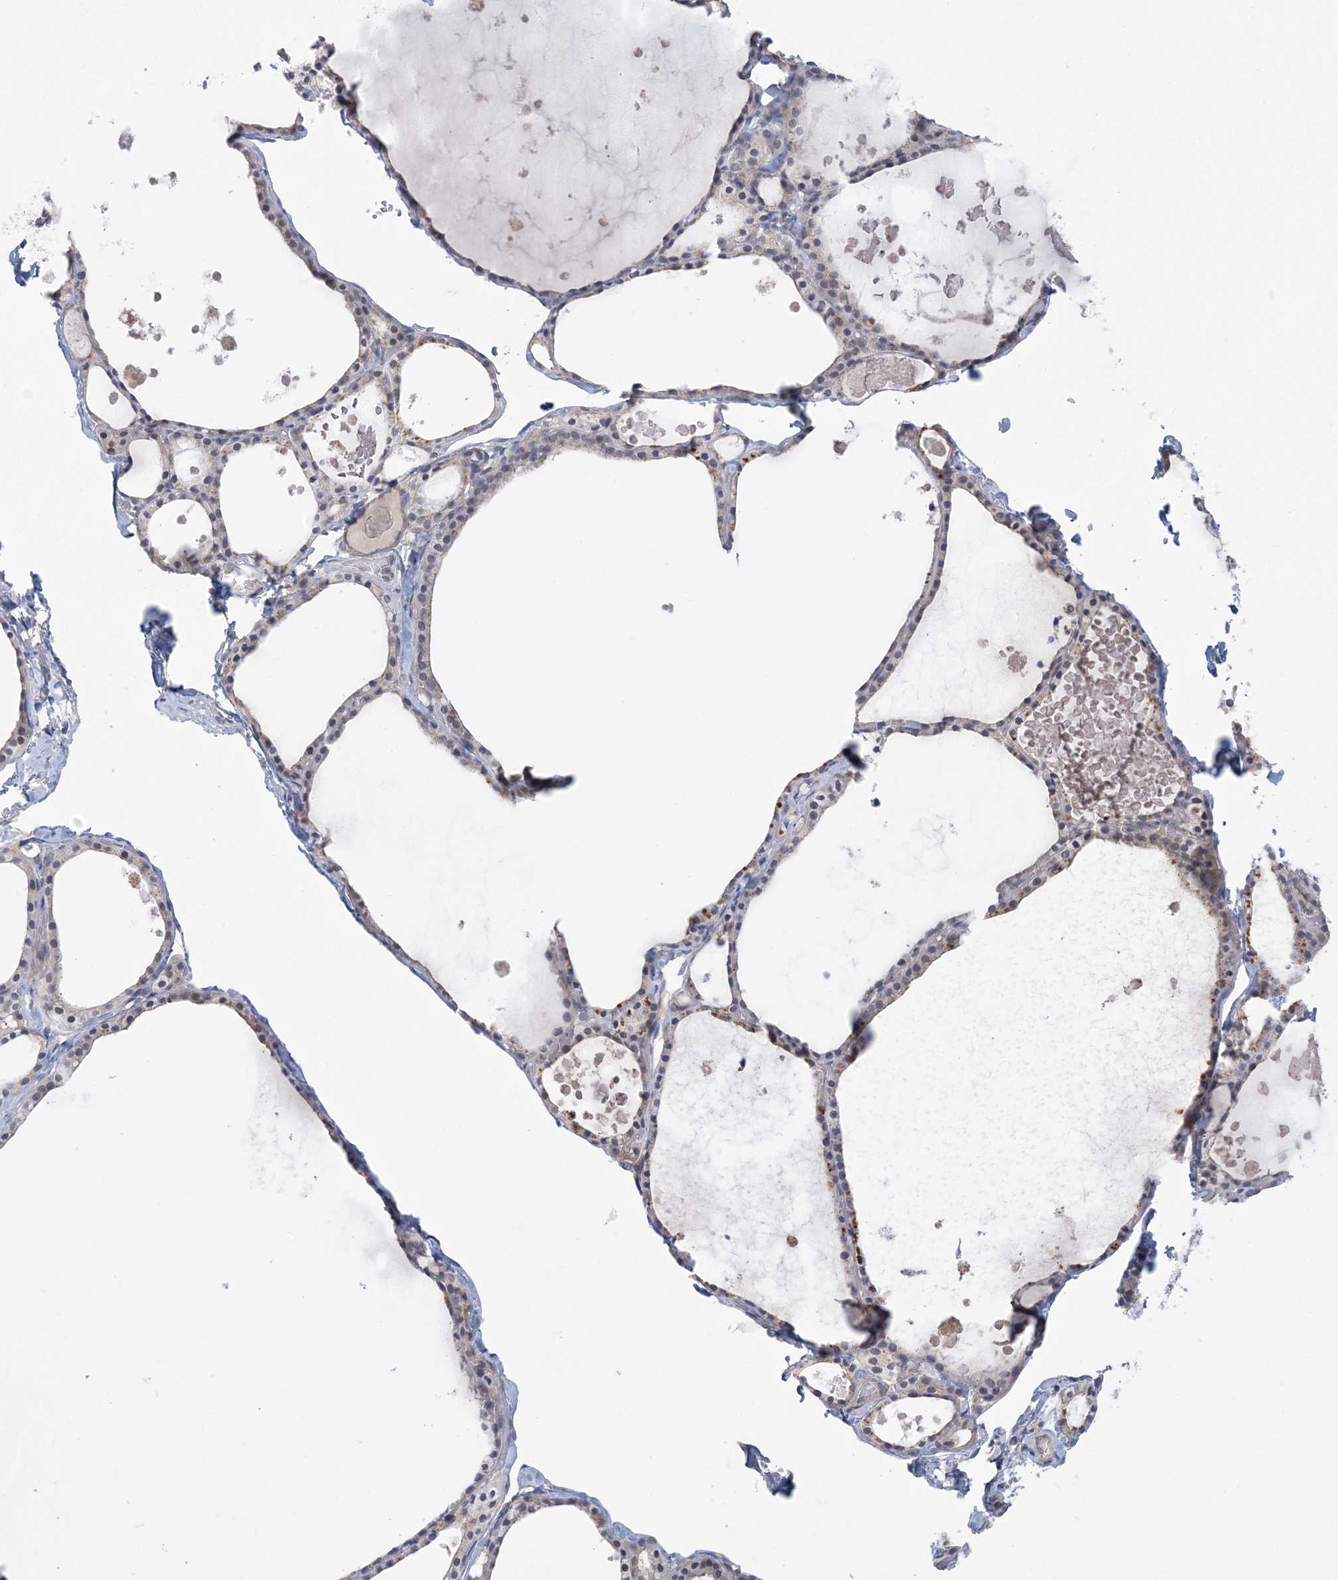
{"staining": {"intensity": "moderate", "quantity": "<25%", "location": "cytoplasmic/membranous"}, "tissue": "thyroid gland", "cell_type": "Glandular cells", "image_type": "normal", "snomed": [{"axis": "morphology", "description": "Normal tissue, NOS"}, {"axis": "topography", "description": "Thyroid gland"}], "caption": "The immunohistochemical stain labels moderate cytoplasmic/membranous expression in glandular cells of benign thyroid gland.", "gene": "ANKRD35", "patient": {"sex": "male", "age": 56}}